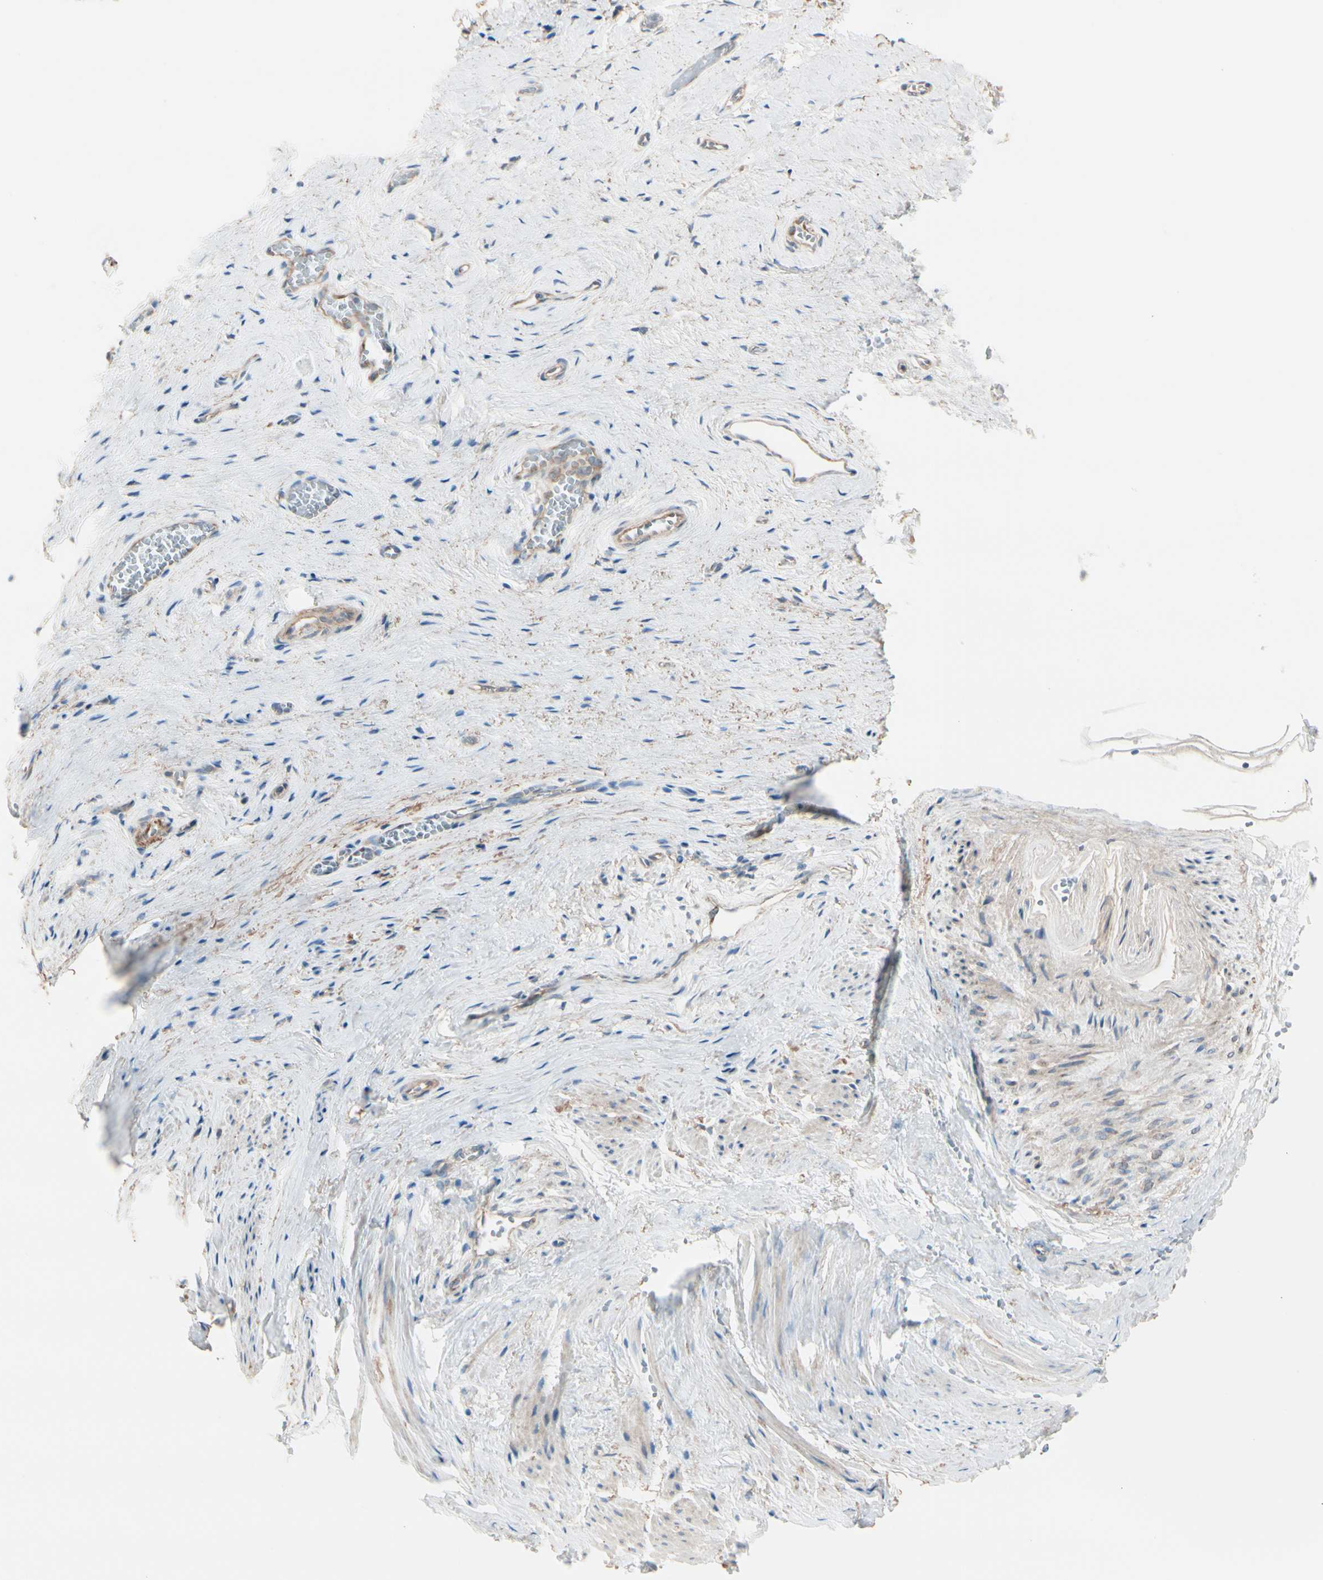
{"staining": {"intensity": "negative", "quantity": "none", "location": "none"}, "tissue": "vagina", "cell_type": "Squamous epithelial cells", "image_type": "normal", "snomed": [{"axis": "morphology", "description": "Normal tissue, NOS"}, {"axis": "topography", "description": "Soft tissue"}, {"axis": "topography", "description": "Vagina"}], "caption": "Immunohistochemistry (IHC) image of benign vagina stained for a protein (brown), which exhibits no positivity in squamous epithelial cells. (Immunohistochemistry (IHC), brightfield microscopy, high magnification).", "gene": "EPHA3", "patient": {"sex": "female", "age": 61}}